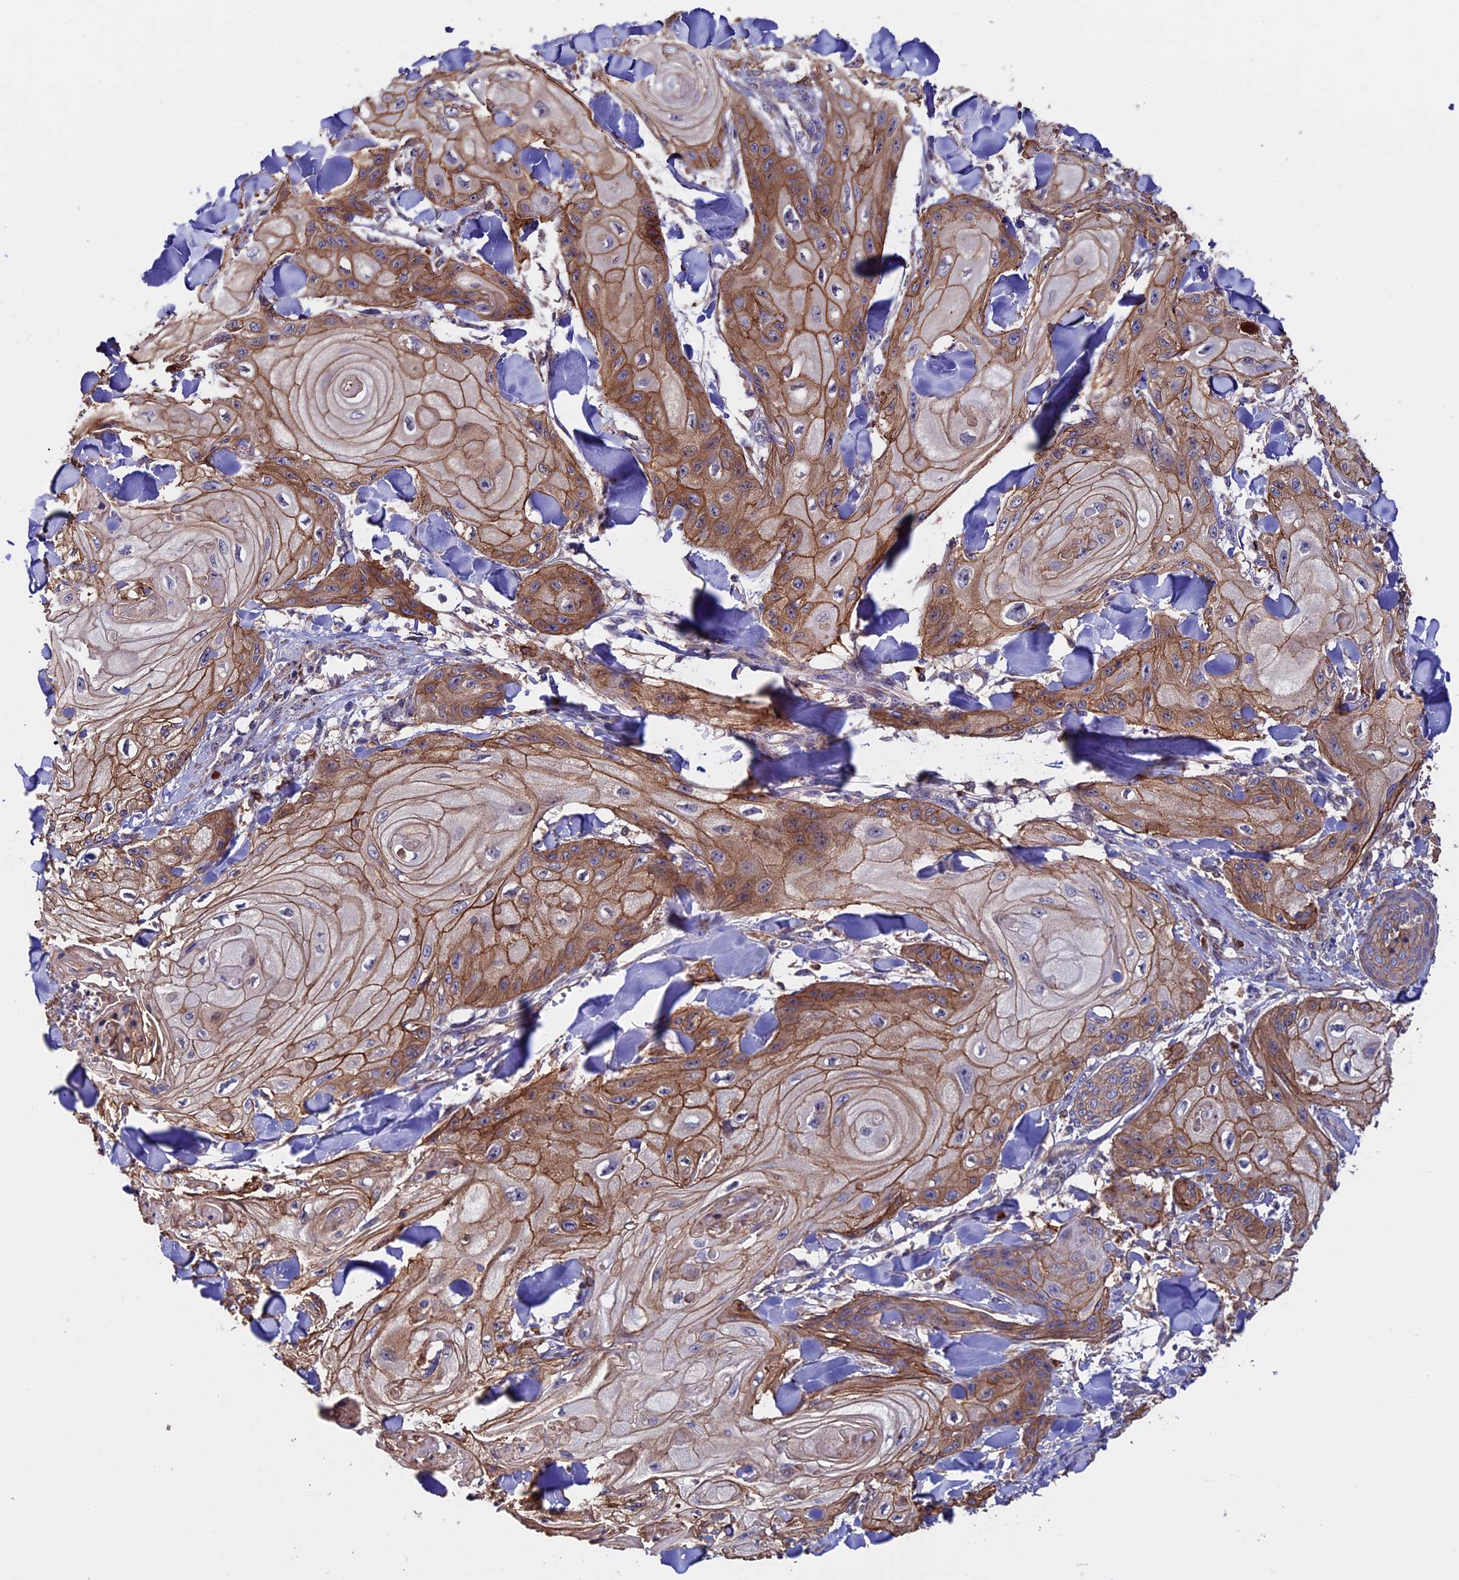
{"staining": {"intensity": "moderate", "quantity": ">75%", "location": "cytoplasmic/membranous"}, "tissue": "skin cancer", "cell_type": "Tumor cells", "image_type": "cancer", "snomed": [{"axis": "morphology", "description": "Squamous cell carcinoma, NOS"}, {"axis": "topography", "description": "Skin"}], "caption": "Tumor cells exhibit medium levels of moderate cytoplasmic/membranous positivity in about >75% of cells in human skin cancer.", "gene": "SLC9A5", "patient": {"sex": "male", "age": 74}}